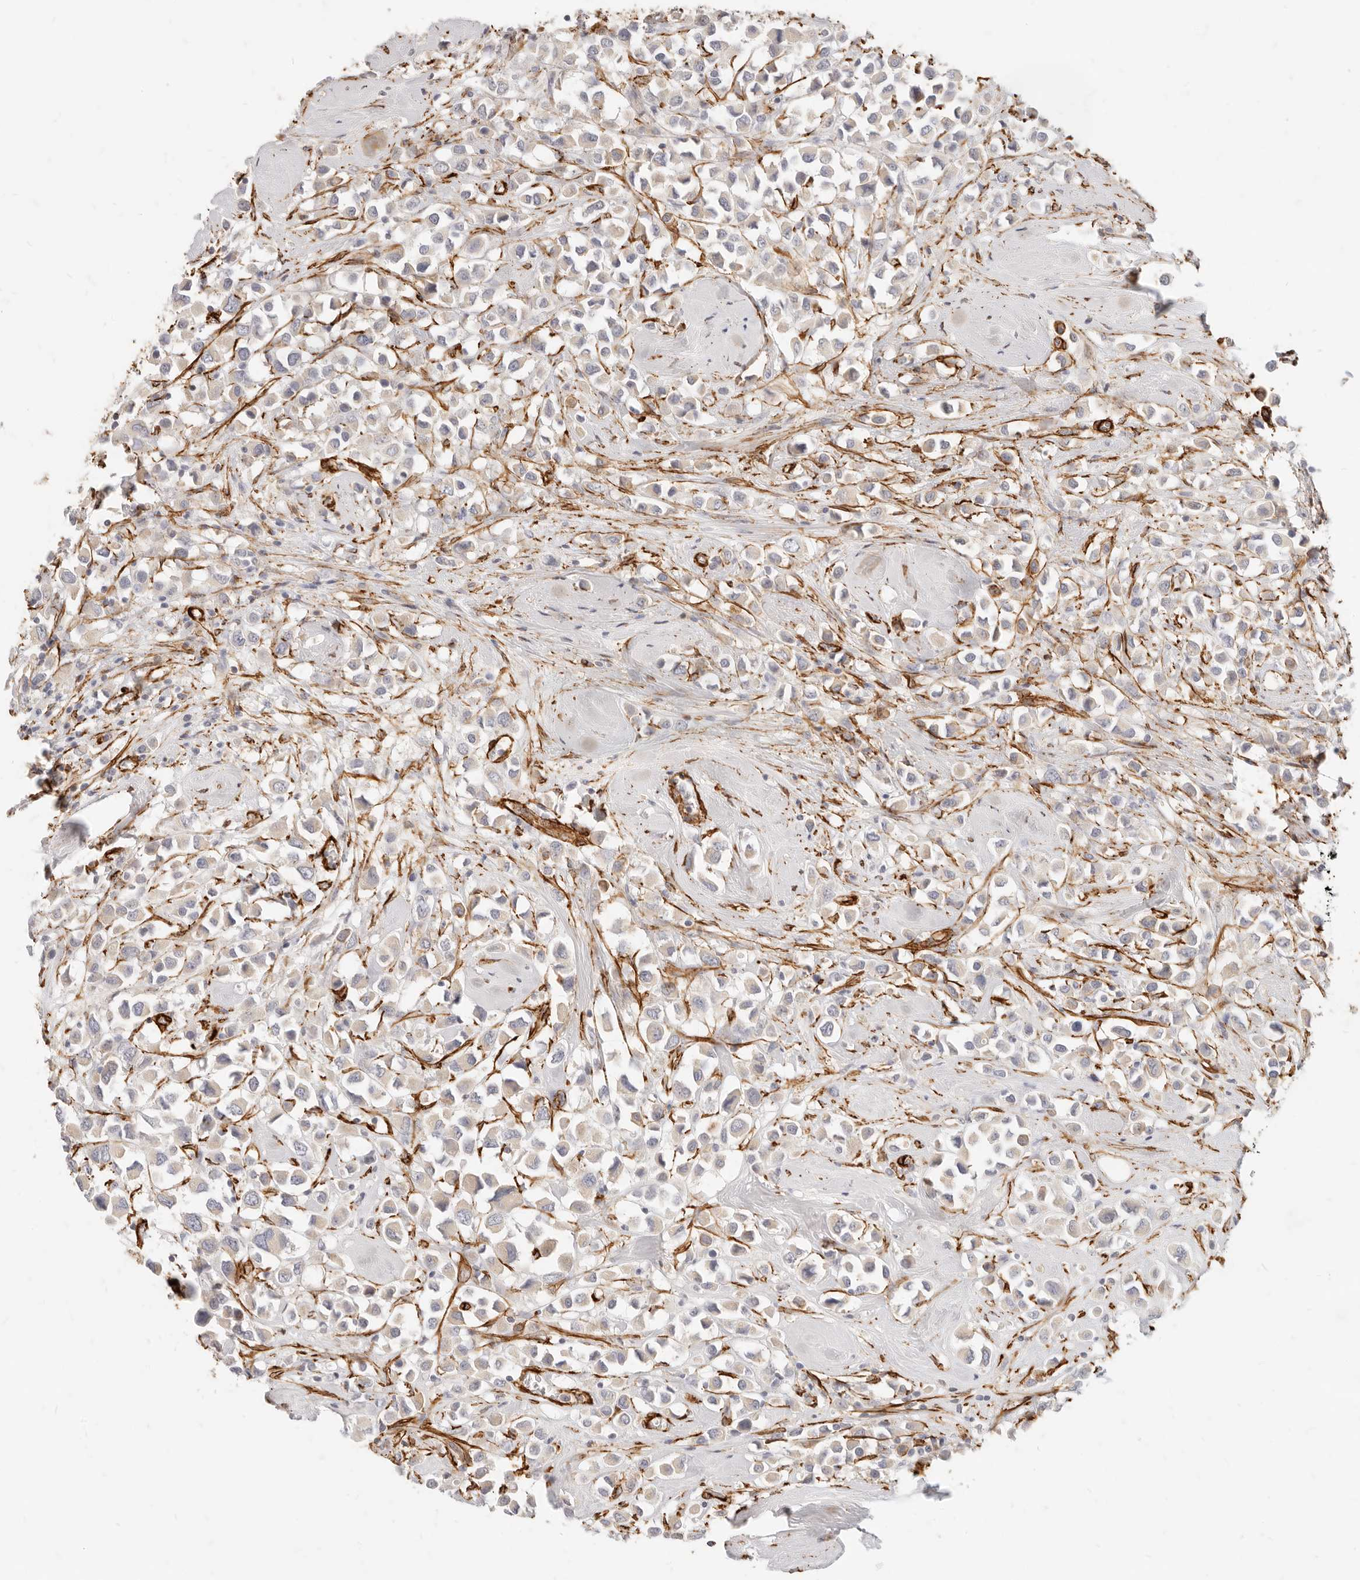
{"staining": {"intensity": "weak", "quantity": "<25%", "location": "cytoplasmic/membranous"}, "tissue": "breast cancer", "cell_type": "Tumor cells", "image_type": "cancer", "snomed": [{"axis": "morphology", "description": "Duct carcinoma"}, {"axis": "topography", "description": "Breast"}], "caption": "Protein analysis of breast infiltrating ductal carcinoma exhibits no significant staining in tumor cells.", "gene": "TMTC2", "patient": {"sex": "female", "age": 61}}